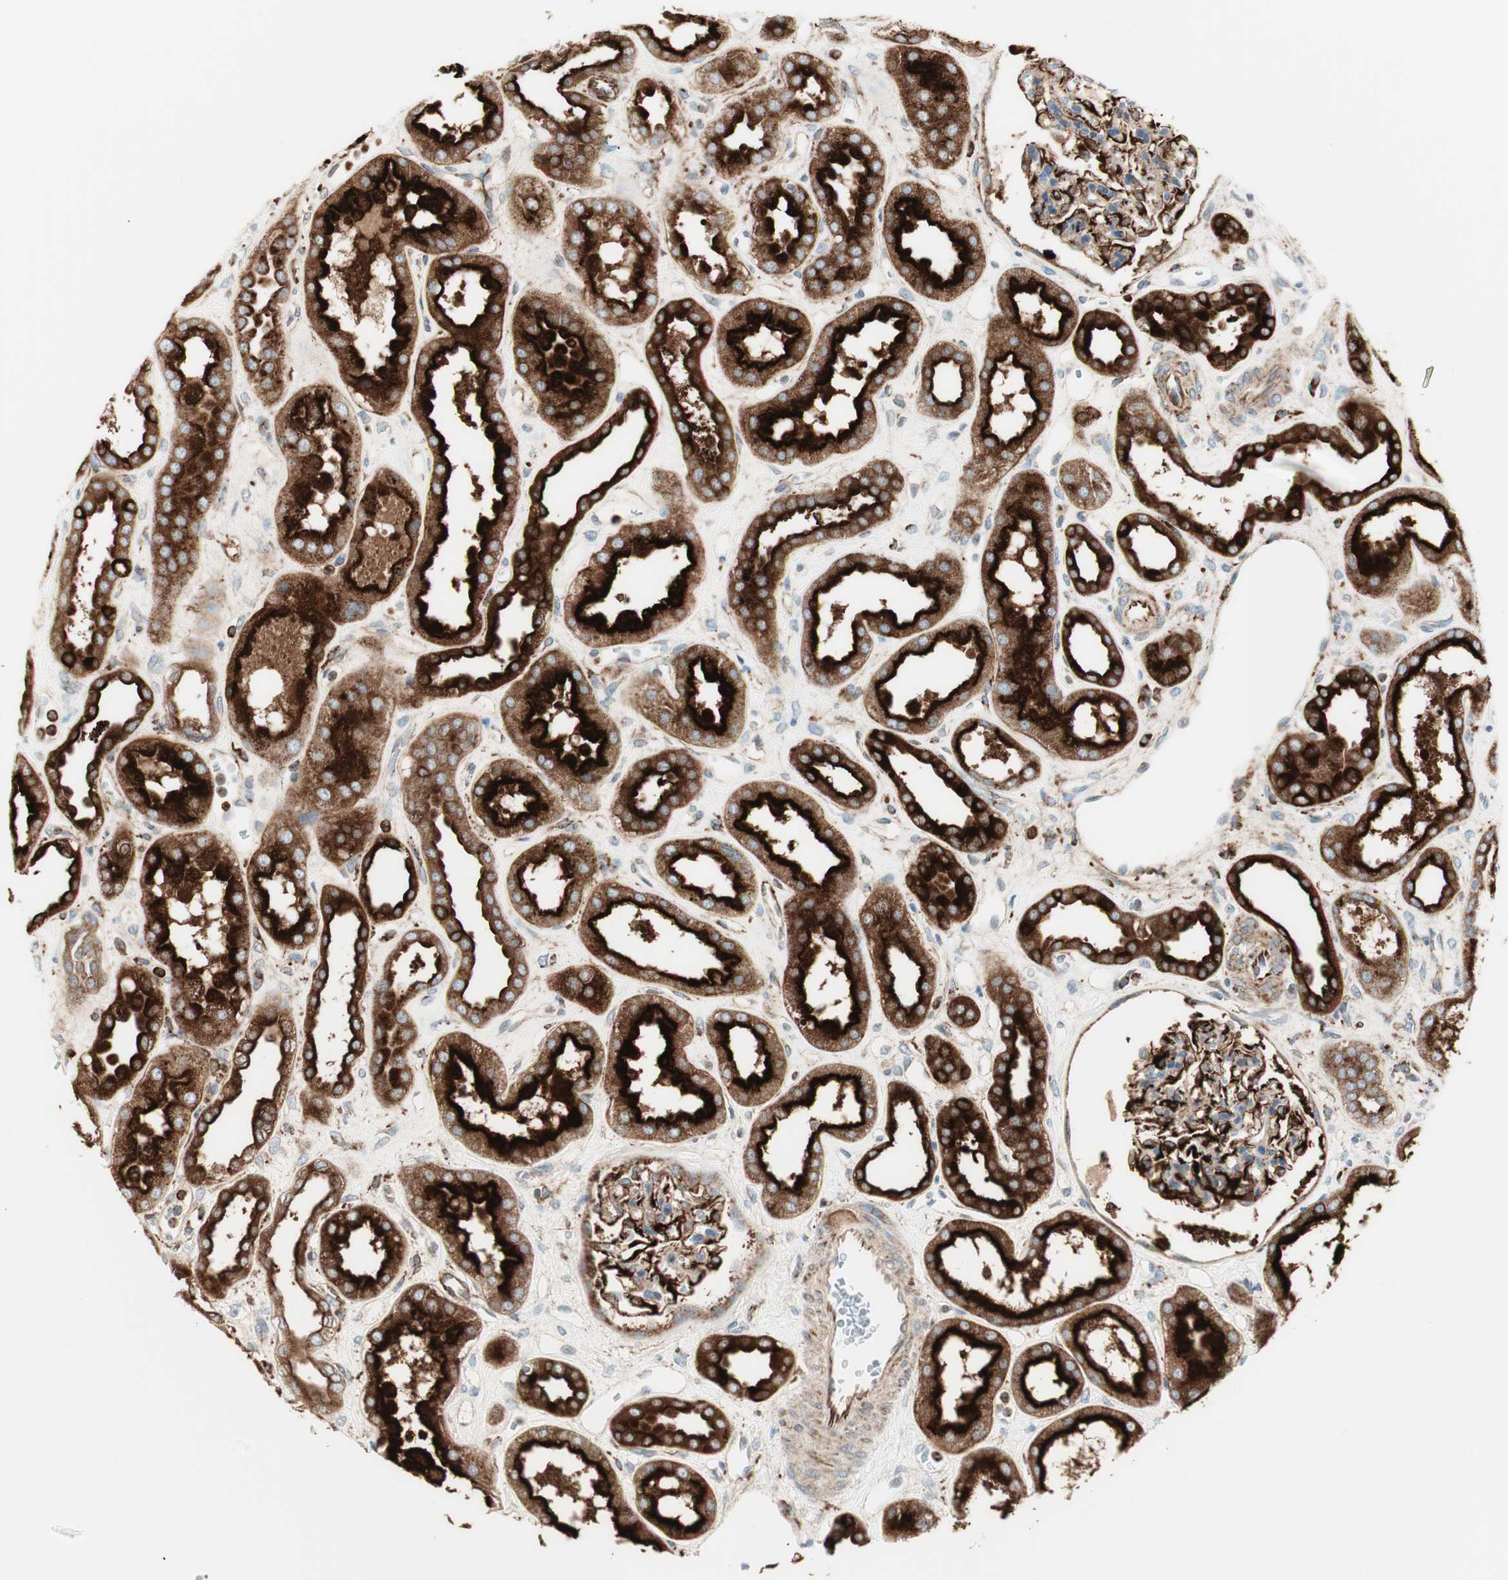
{"staining": {"intensity": "strong", "quantity": "25%-75%", "location": "cytoplasmic/membranous"}, "tissue": "kidney", "cell_type": "Cells in glomeruli", "image_type": "normal", "snomed": [{"axis": "morphology", "description": "Normal tissue, NOS"}, {"axis": "topography", "description": "Kidney"}], "caption": "A brown stain highlights strong cytoplasmic/membranous staining of a protein in cells in glomeruli of benign kidney. (IHC, brightfield microscopy, high magnification).", "gene": "ATP6V1G1", "patient": {"sex": "male", "age": 59}}